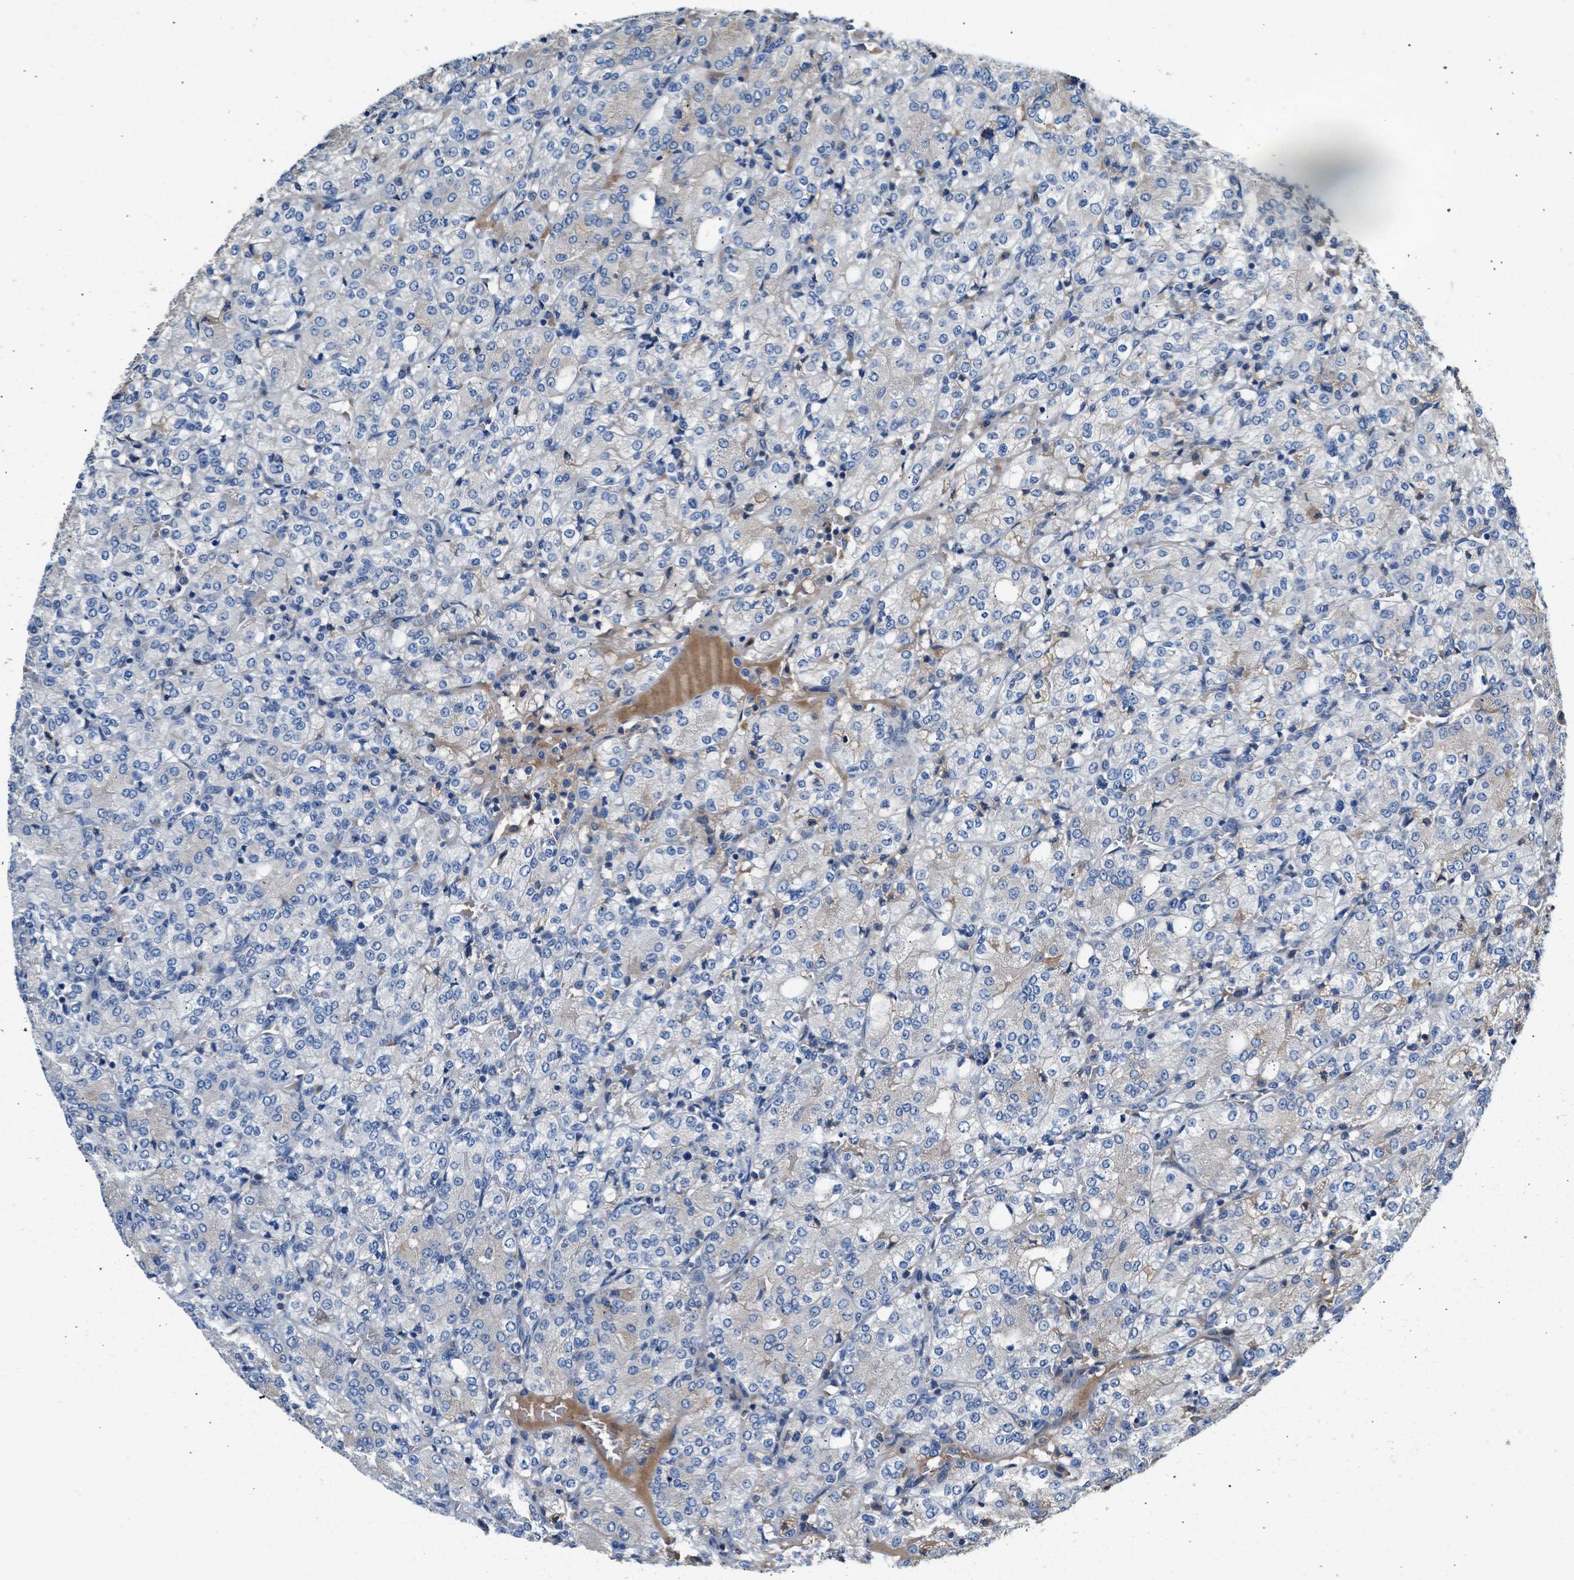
{"staining": {"intensity": "negative", "quantity": "none", "location": "none"}, "tissue": "renal cancer", "cell_type": "Tumor cells", "image_type": "cancer", "snomed": [{"axis": "morphology", "description": "Adenocarcinoma, NOS"}, {"axis": "topography", "description": "Kidney"}], "caption": "DAB immunohistochemical staining of human renal adenocarcinoma exhibits no significant expression in tumor cells.", "gene": "RWDD2B", "patient": {"sex": "male", "age": 77}}